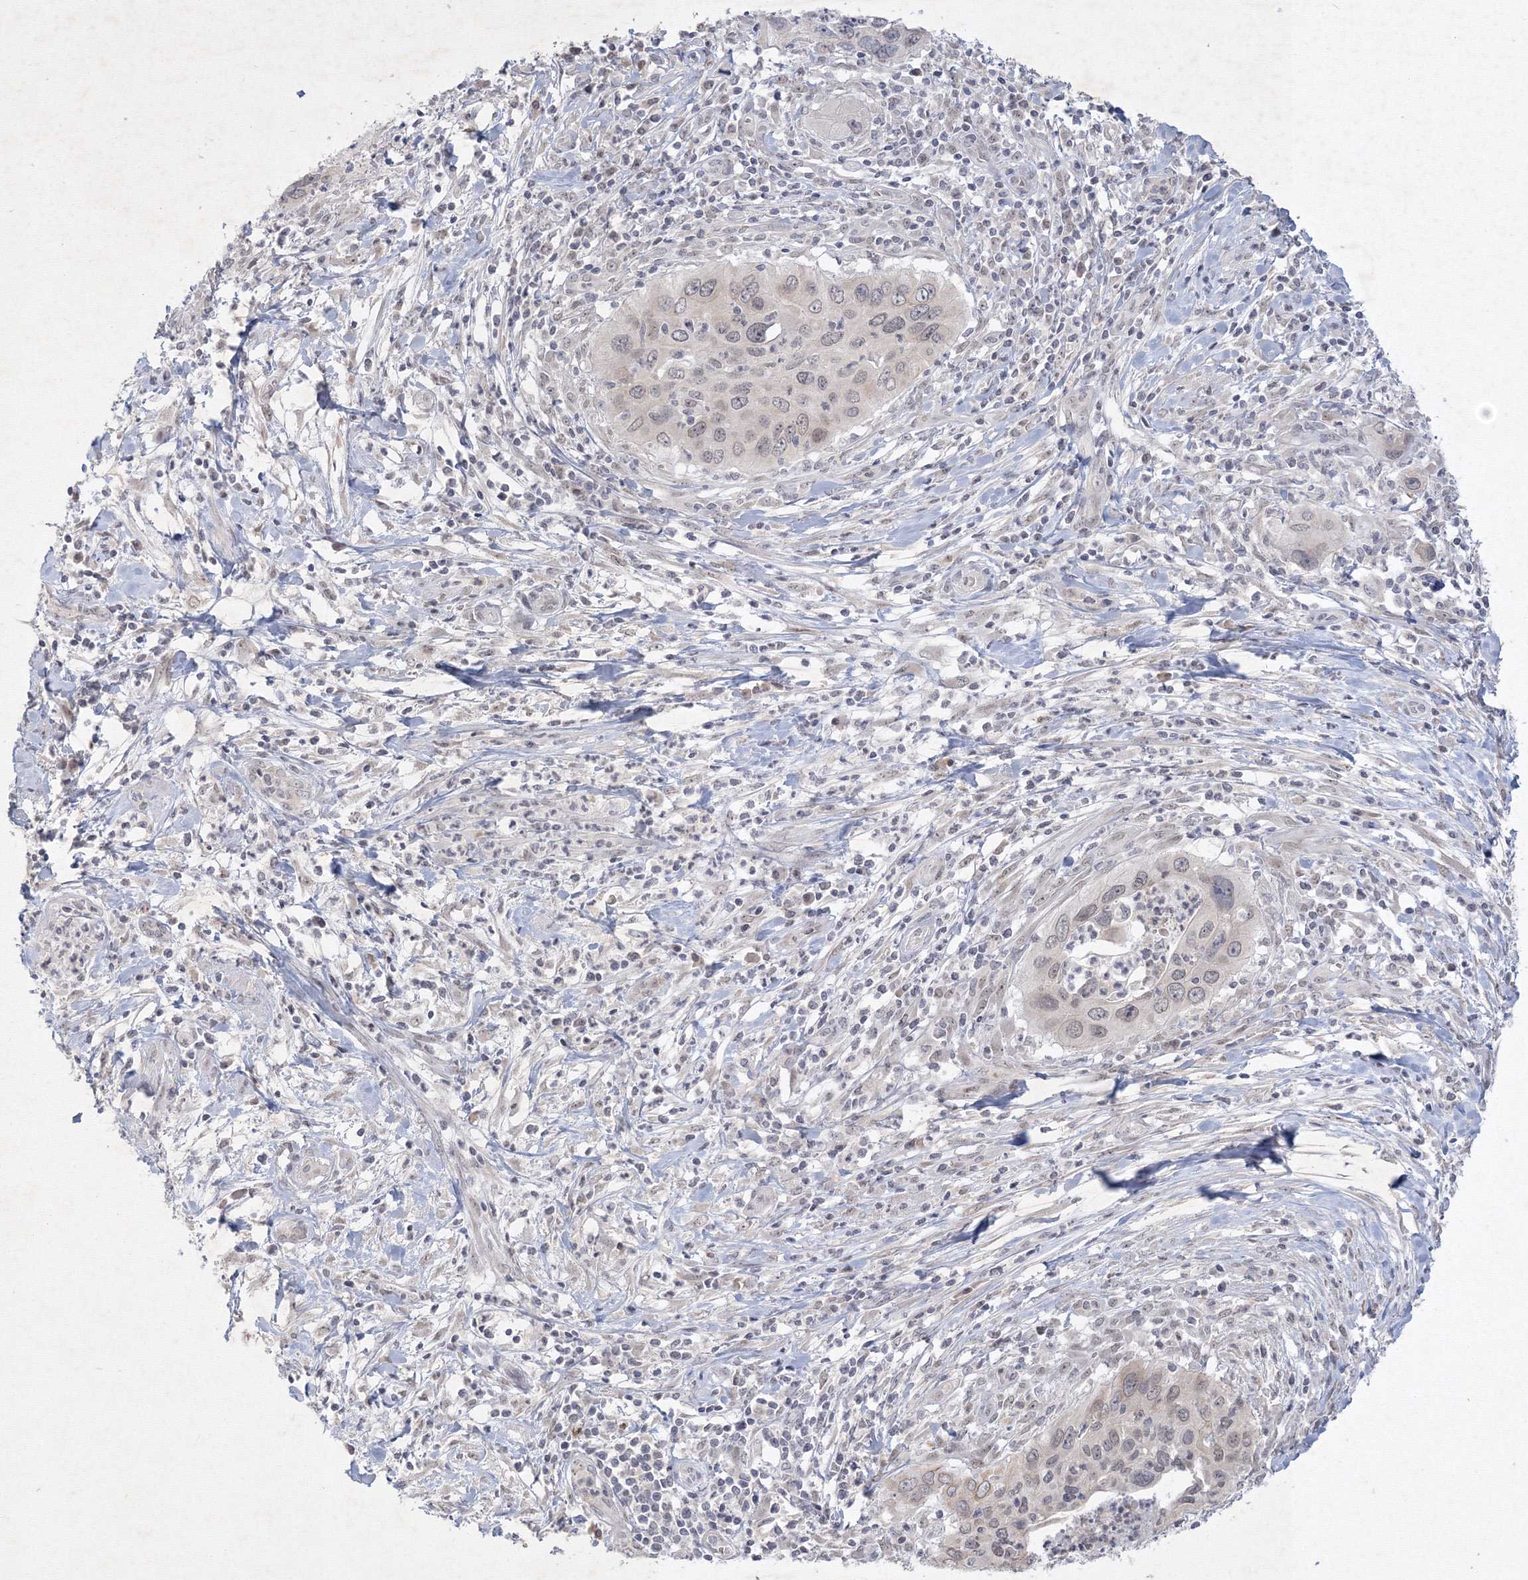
{"staining": {"intensity": "weak", "quantity": "<25%", "location": "nuclear"}, "tissue": "cervical cancer", "cell_type": "Tumor cells", "image_type": "cancer", "snomed": [{"axis": "morphology", "description": "Squamous cell carcinoma, NOS"}, {"axis": "topography", "description": "Cervix"}], "caption": "Human cervical cancer (squamous cell carcinoma) stained for a protein using immunohistochemistry (IHC) exhibits no staining in tumor cells.", "gene": "NXPE3", "patient": {"sex": "female", "age": 38}}